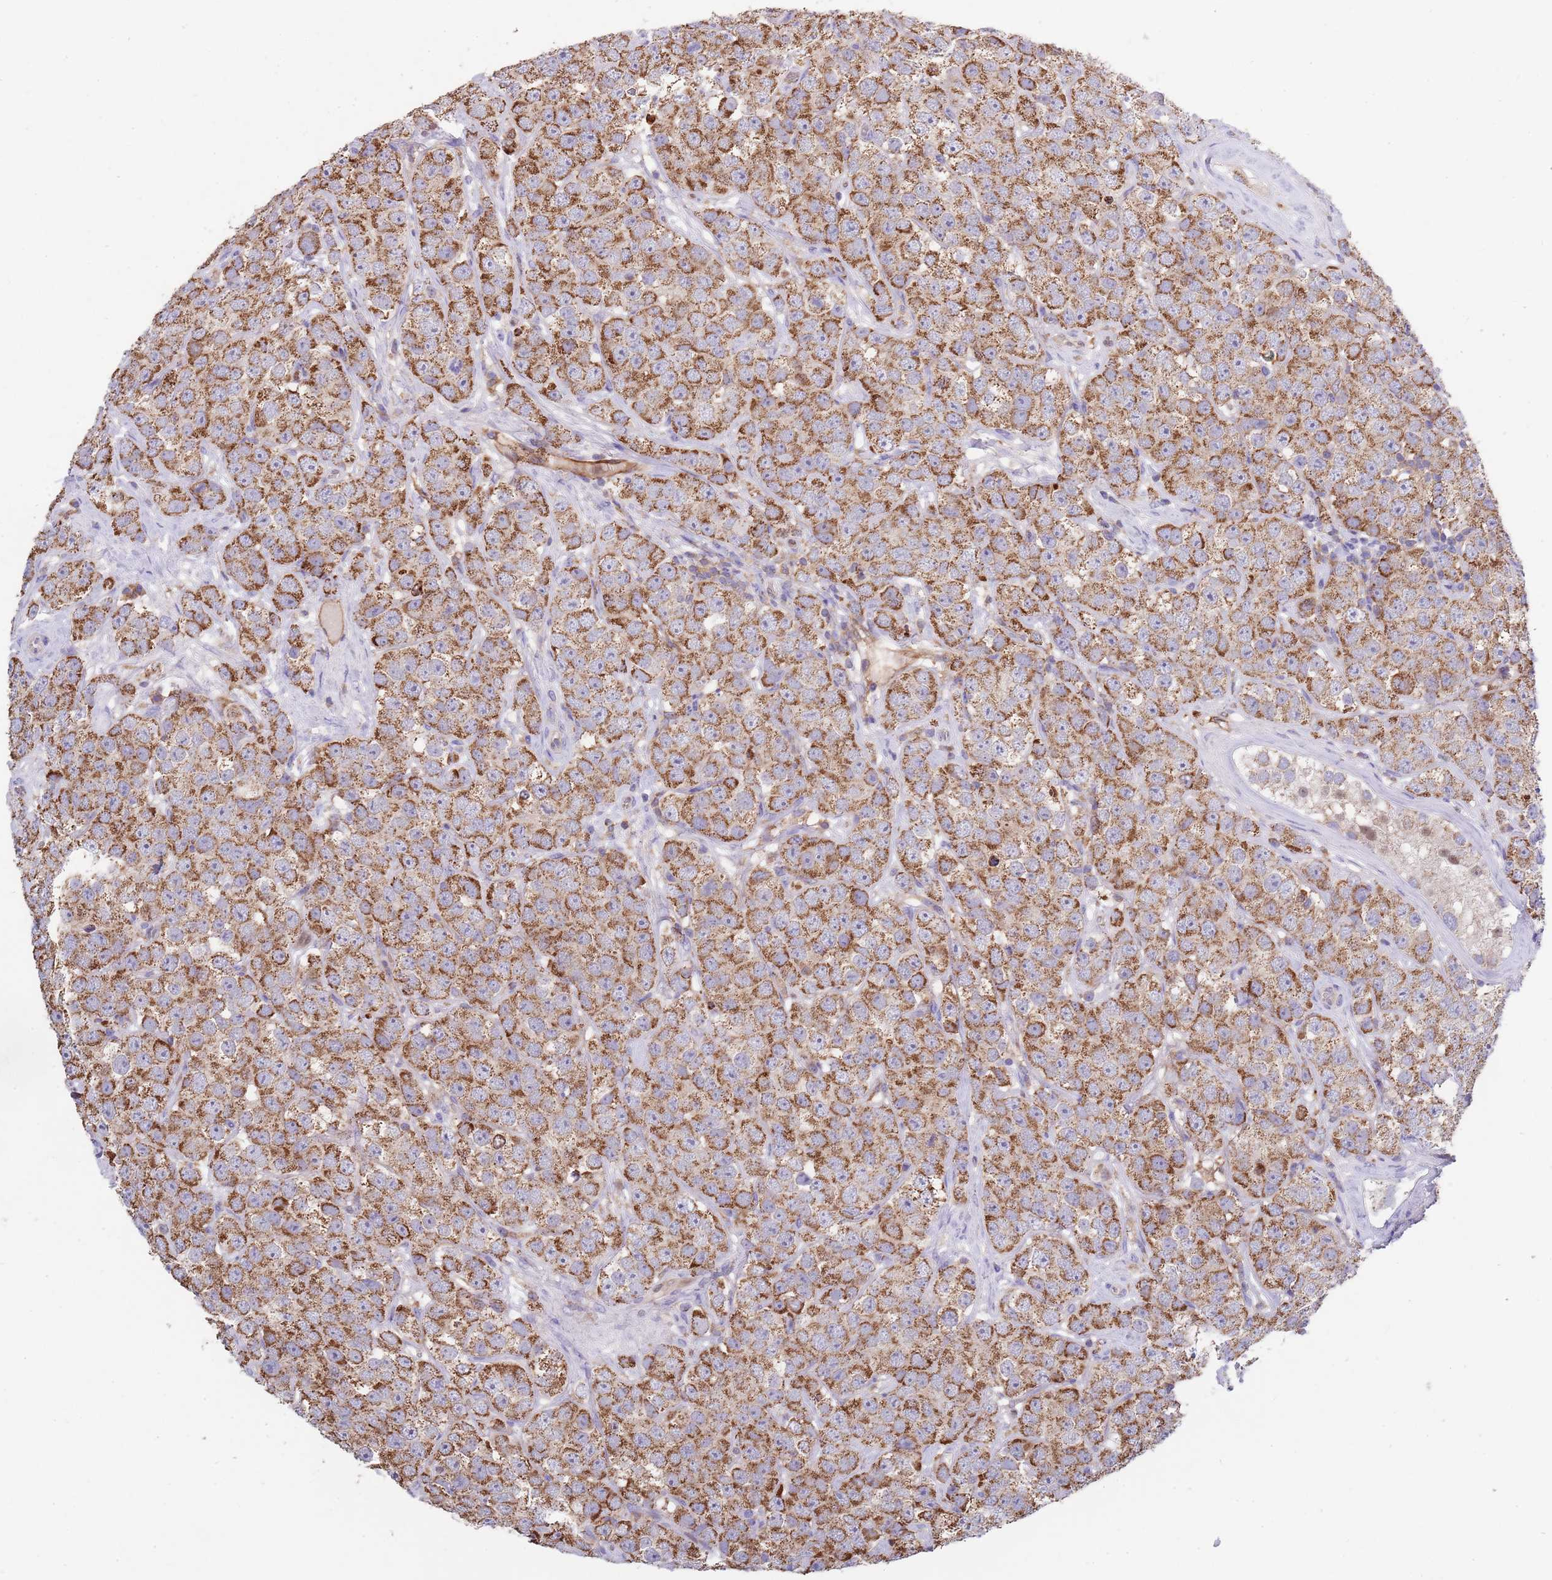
{"staining": {"intensity": "strong", "quantity": "25%-75%", "location": "cytoplasmic/membranous"}, "tissue": "testis cancer", "cell_type": "Tumor cells", "image_type": "cancer", "snomed": [{"axis": "morphology", "description": "Seminoma, NOS"}, {"axis": "topography", "description": "Testis"}], "caption": "Protein staining of testis cancer tissue displays strong cytoplasmic/membranous positivity in about 25%-75% of tumor cells. (DAB (3,3'-diaminobenzidine) = brown stain, brightfield microscopy at high magnification).", "gene": "DDT", "patient": {"sex": "male", "age": 28}}